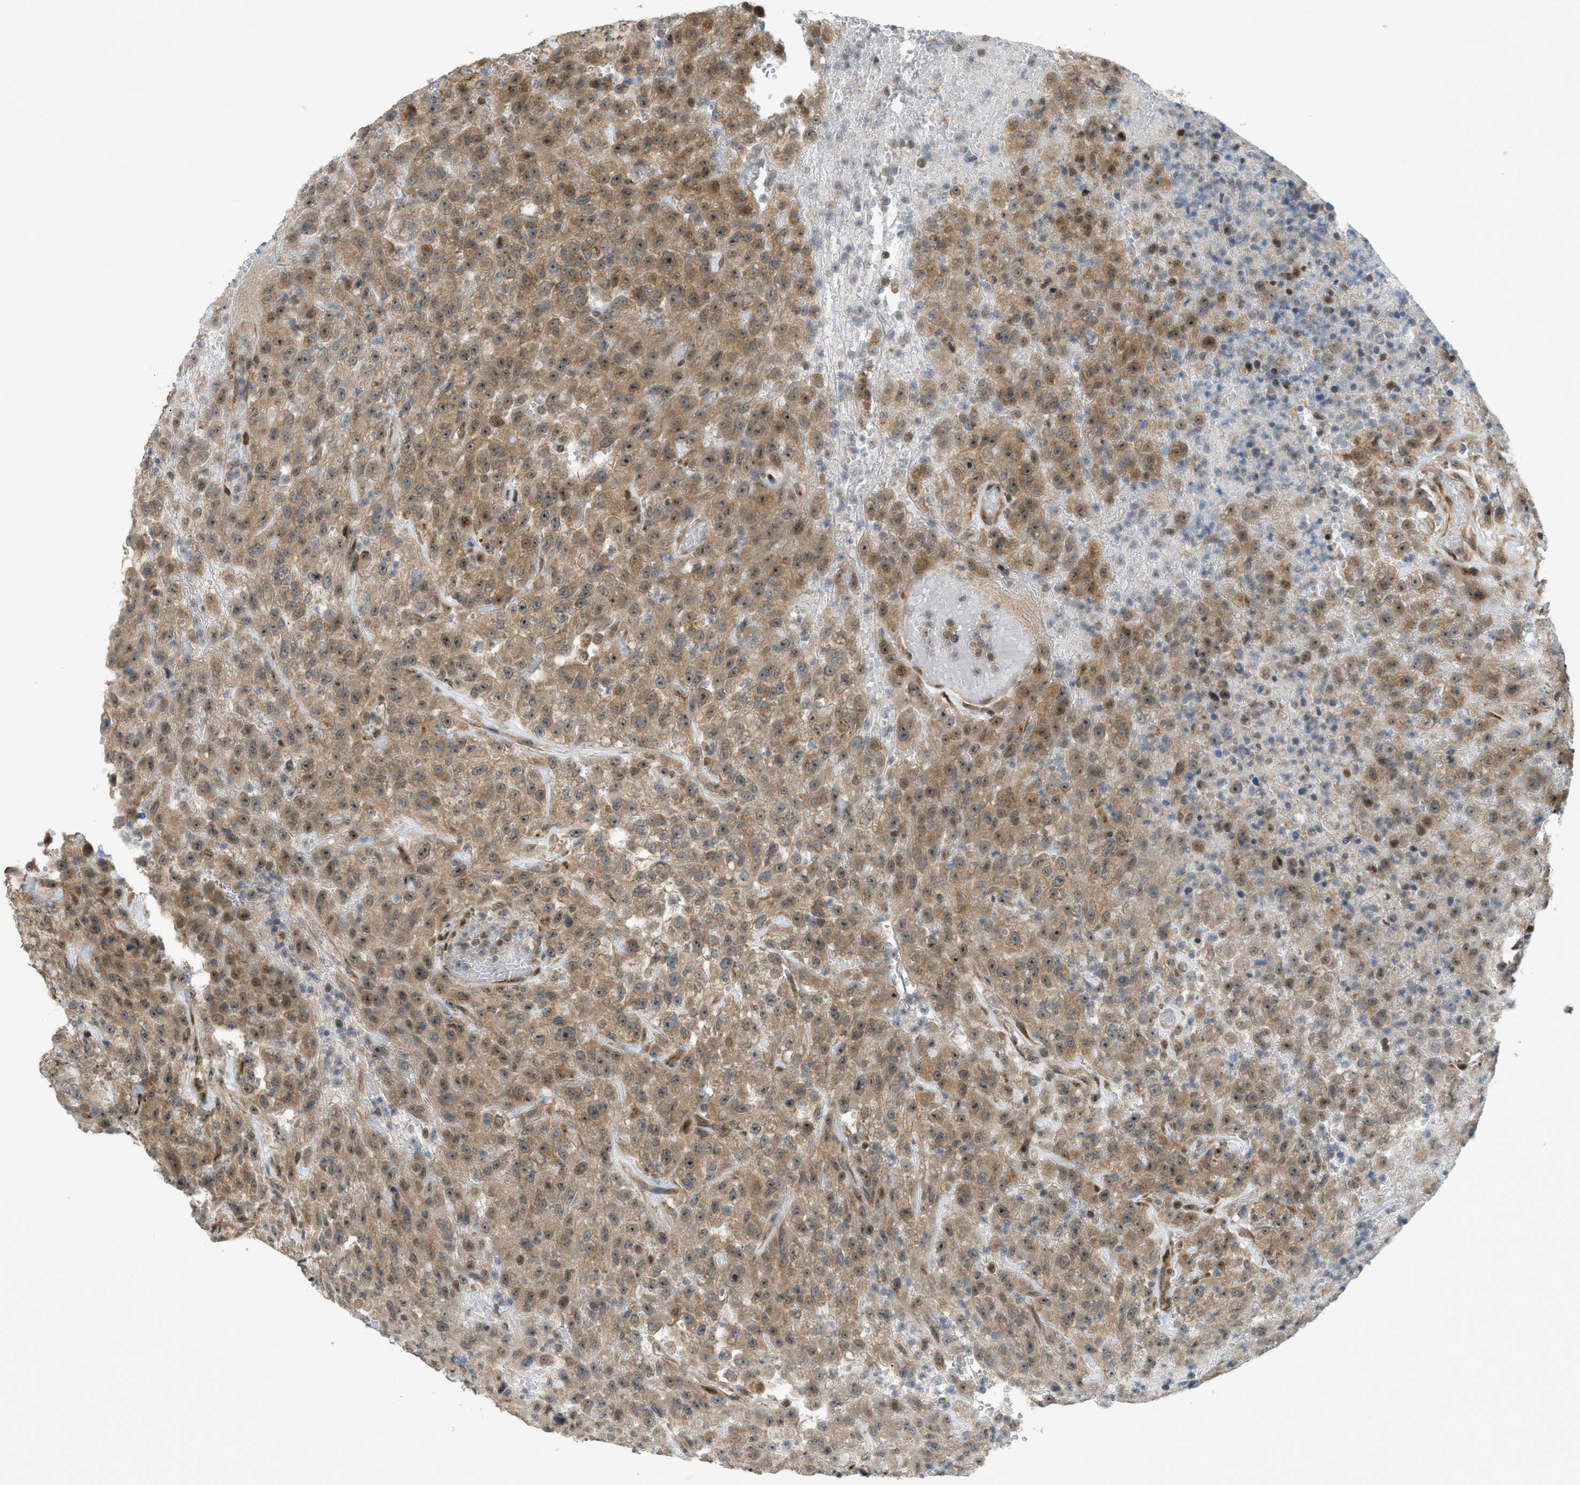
{"staining": {"intensity": "moderate", "quantity": ">75%", "location": "cytoplasmic/membranous"}, "tissue": "urothelial cancer", "cell_type": "Tumor cells", "image_type": "cancer", "snomed": [{"axis": "morphology", "description": "Urothelial carcinoma, High grade"}, {"axis": "topography", "description": "Urinary bladder"}], "caption": "Protein staining of urothelial cancer tissue displays moderate cytoplasmic/membranous staining in approximately >75% of tumor cells.", "gene": "CCDC186", "patient": {"sex": "male", "age": 46}}